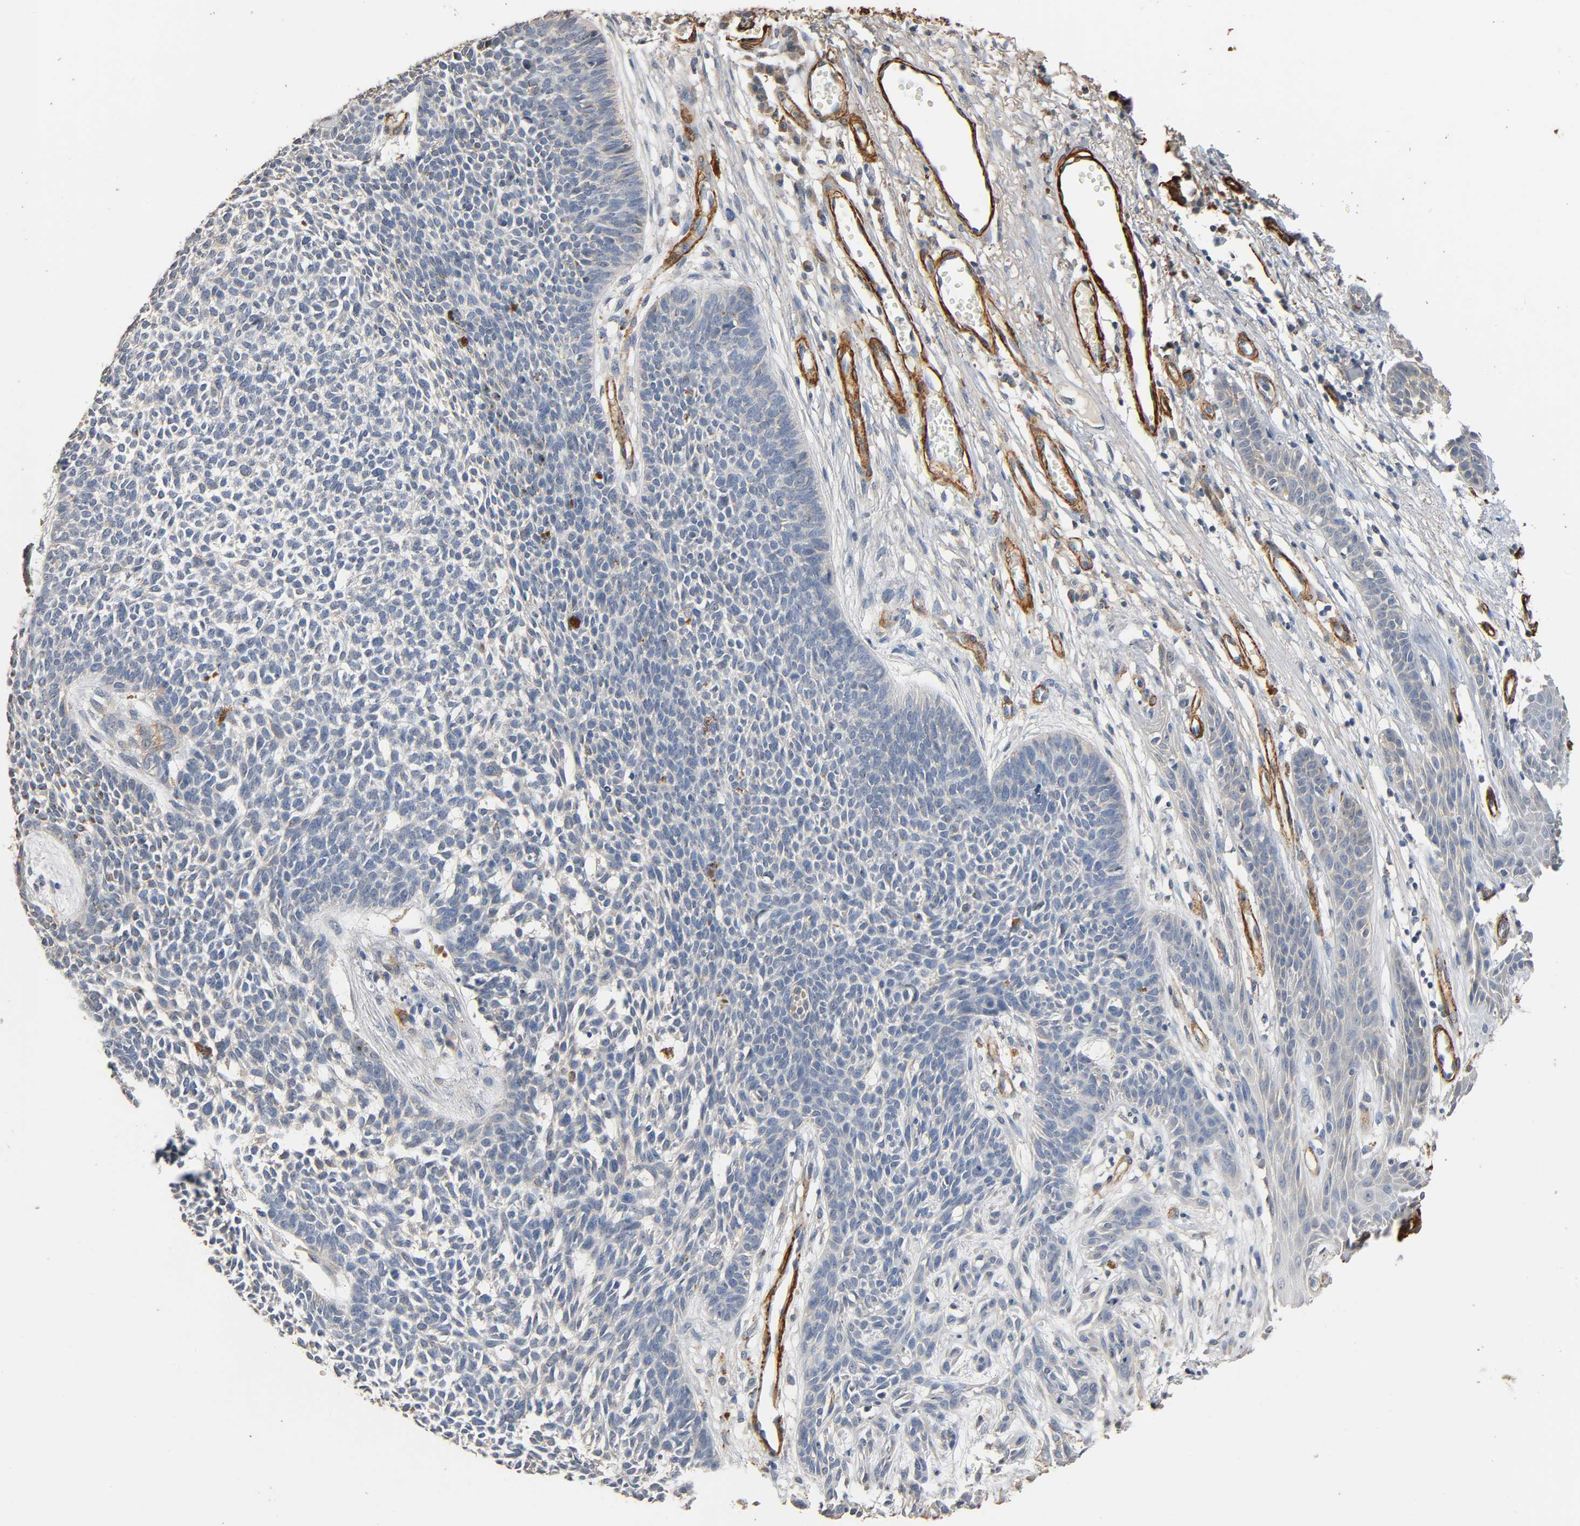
{"staining": {"intensity": "weak", "quantity": "<25%", "location": "cytoplasmic/membranous"}, "tissue": "skin cancer", "cell_type": "Tumor cells", "image_type": "cancer", "snomed": [{"axis": "morphology", "description": "Basal cell carcinoma"}, {"axis": "topography", "description": "Skin"}], "caption": "Skin cancer (basal cell carcinoma) stained for a protein using IHC shows no staining tumor cells.", "gene": "GSTA3", "patient": {"sex": "female", "age": 84}}